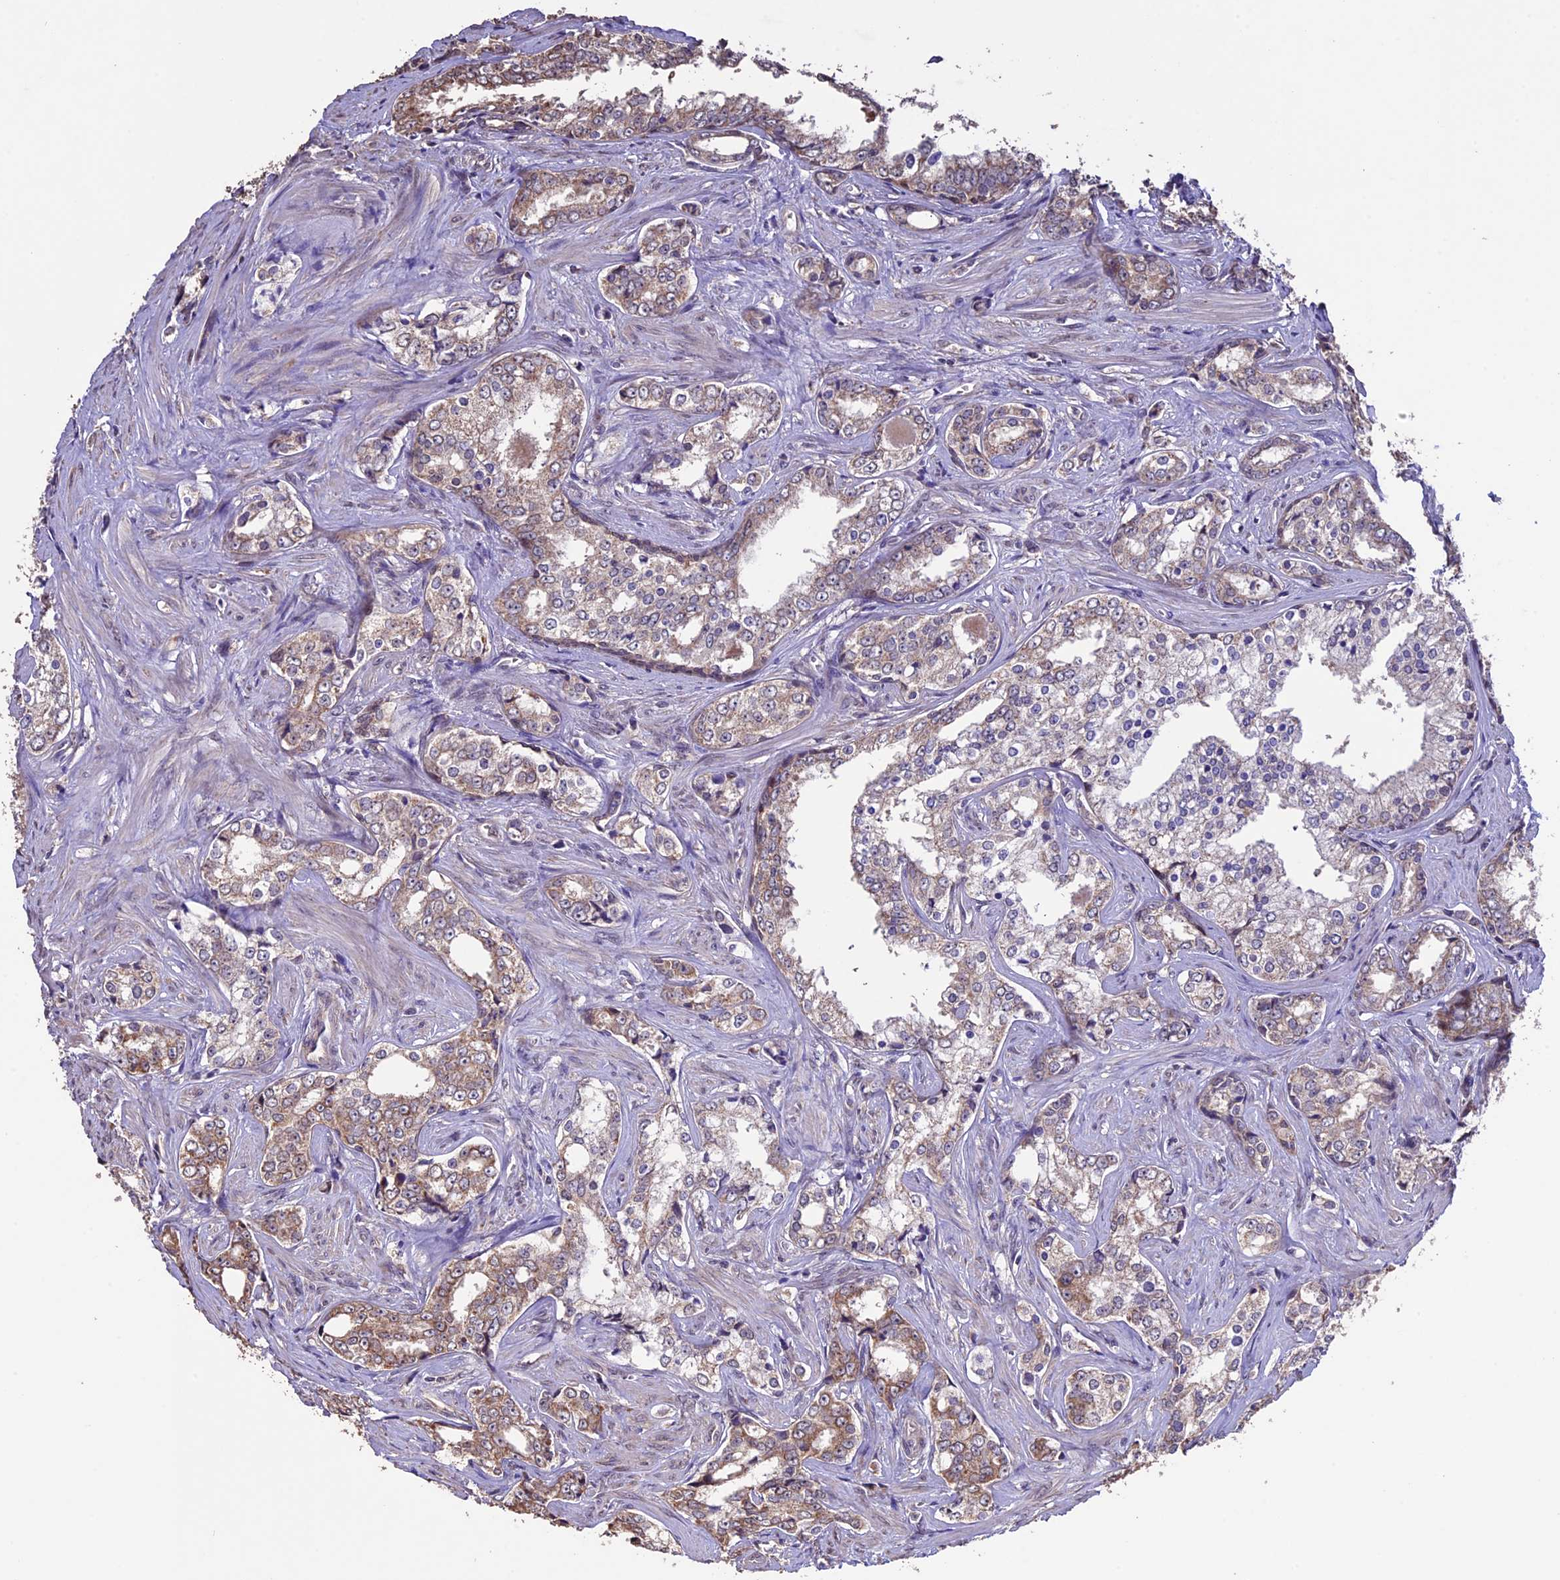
{"staining": {"intensity": "moderate", "quantity": "25%-75%", "location": "cytoplasmic/membranous"}, "tissue": "prostate cancer", "cell_type": "Tumor cells", "image_type": "cancer", "snomed": [{"axis": "morphology", "description": "Adenocarcinoma, High grade"}, {"axis": "topography", "description": "Prostate"}], "caption": "There is medium levels of moderate cytoplasmic/membranous staining in tumor cells of adenocarcinoma (high-grade) (prostate), as demonstrated by immunohistochemical staining (brown color).", "gene": "DIS3L", "patient": {"sex": "male", "age": 66}}